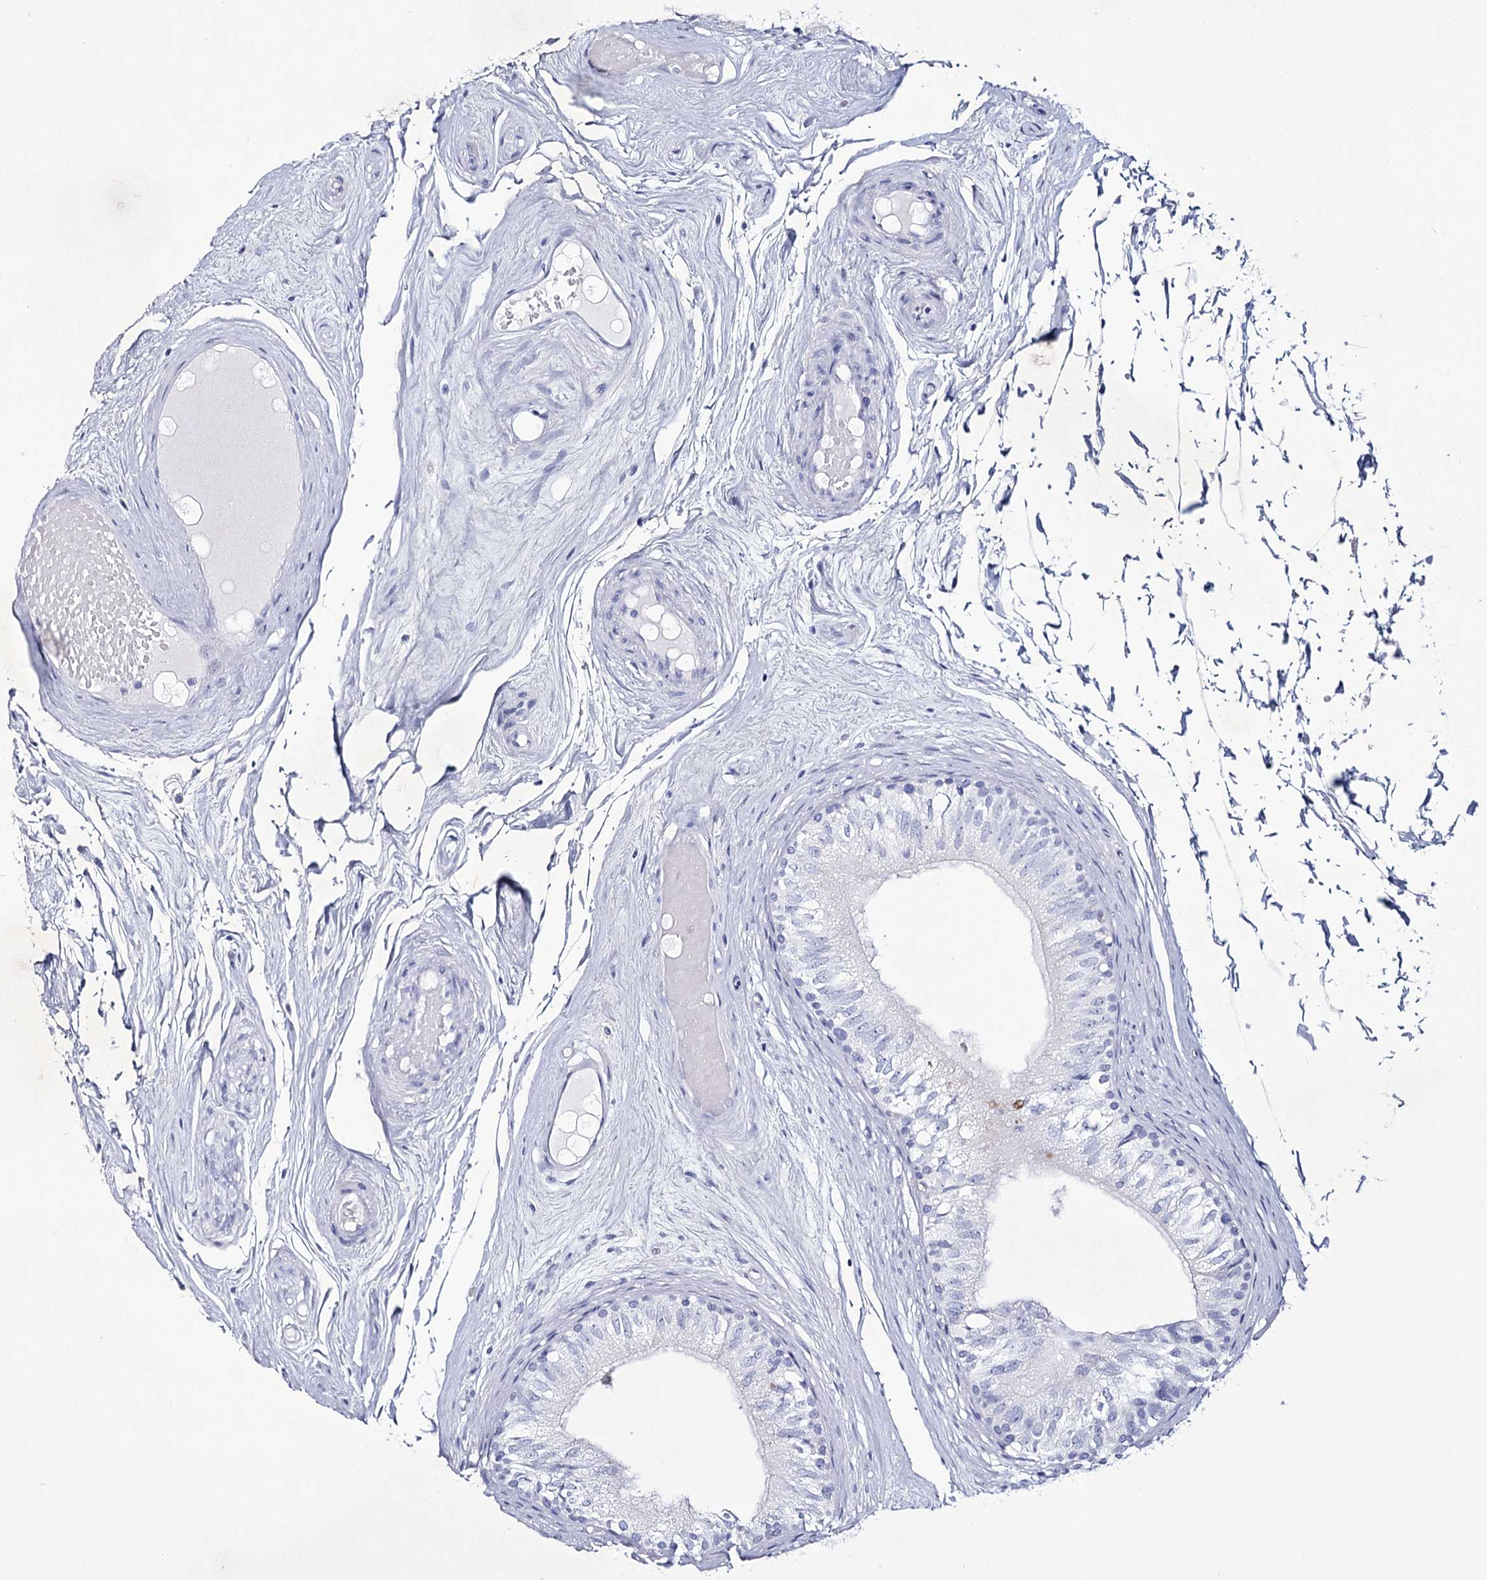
{"staining": {"intensity": "negative", "quantity": "none", "location": "none"}, "tissue": "epididymis", "cell_type": "Glandular cells", "image_type": "normal", "snomed": [{"axis": "morphology", "description": "Normal tissue, NOS"}, {"axis": "topography", "description": "Epididymis"}], "caption": "This is a image of immunohistochemistry staining of benign epididymis, which shows no expression in glandular cells. (Stains: DAB (3,3'-diaminobenzidine) immunohistochemistry (IHC) with hematoxylin counter stain, Microscopy: brightfield microscopy at high magnification).", "gene": "RNF186", "patient": {"sex": "male", "age": 79}}